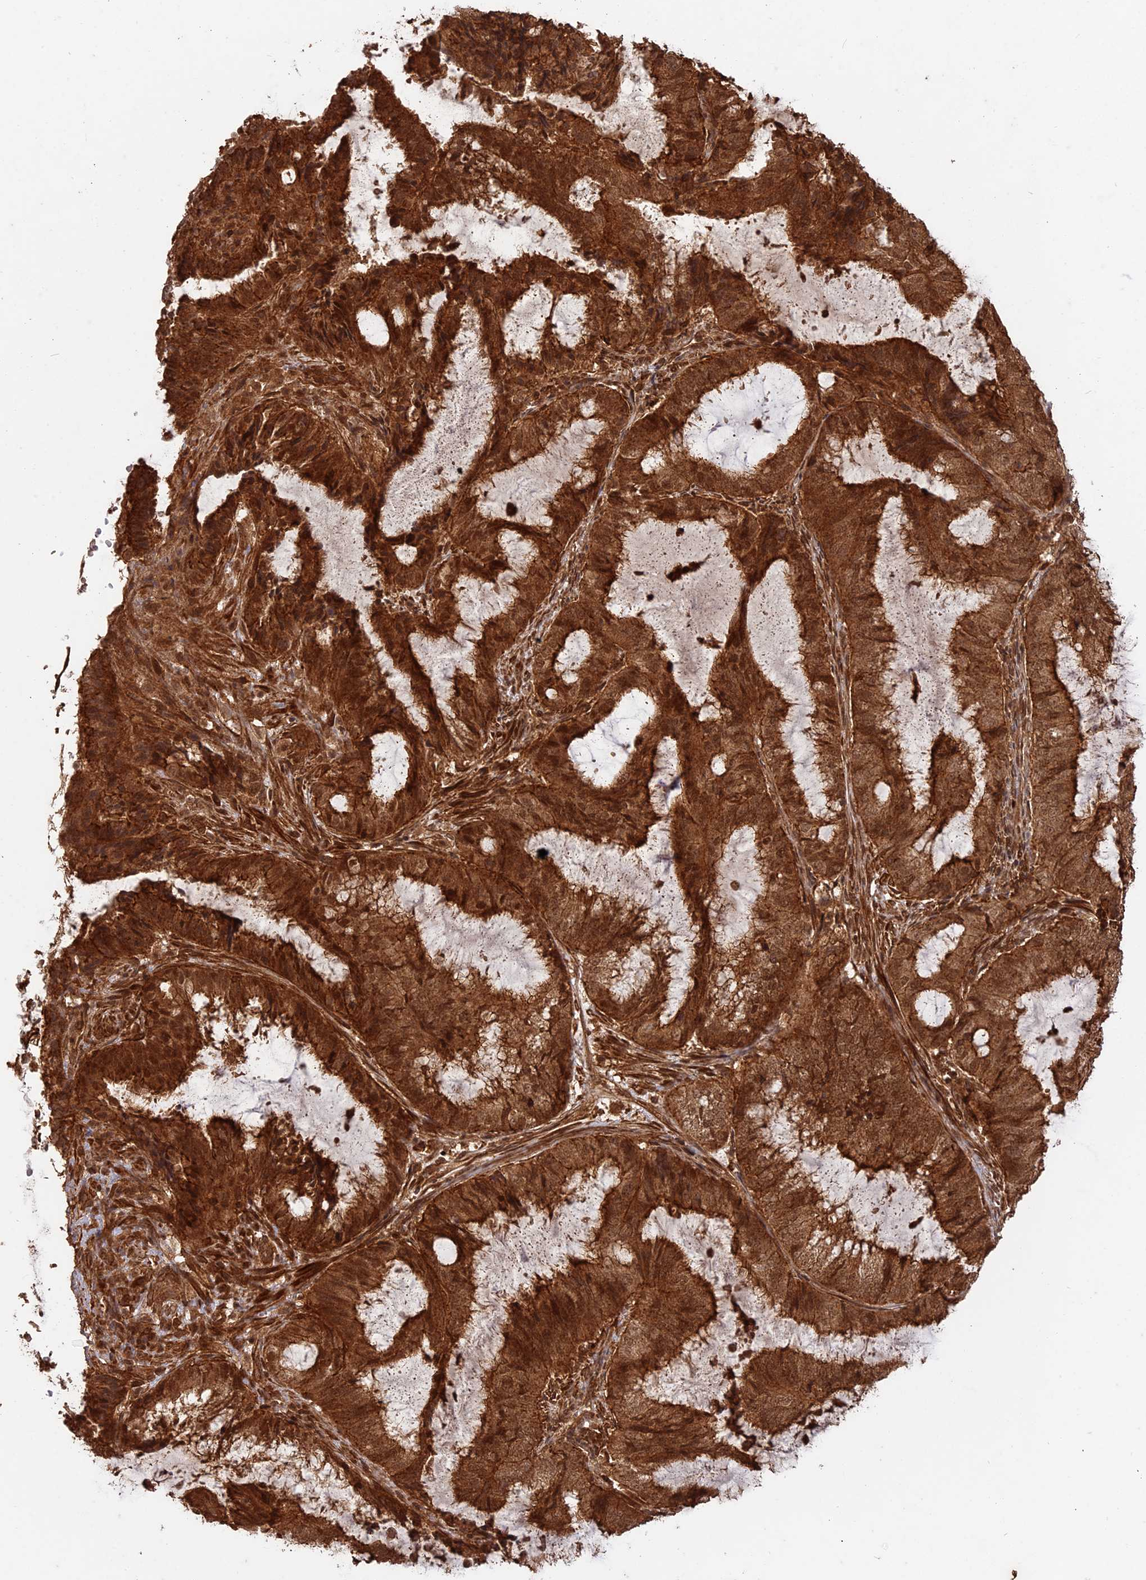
{"staining": {"intensity": "strong", "quantity": ">75%", "location": "cytoplasmic/membranous,nuclear"}, "tissue": "endometrial cancer", "cell_type": "Tumor cells", "image_type": "cancer", "snomed": [{"axis": "morphology", "description": "Adenocarcinoma, NOS"}, {"axis": "topography", "description": "Endometrium"}], "caption": "The image shows immunohistochemical staining of endometrial cancer (adenocarcinoma). There is strong cytoplasmic/membranous and nuclear staining is identified in about >75% of tumor cells. (DAB (3,3'-diaminobenzidine) IHC, brown staining for protein, blue staining for nuclei).", "gene": "CCDC174", "patient": {"sex": "female", "age": 51}}